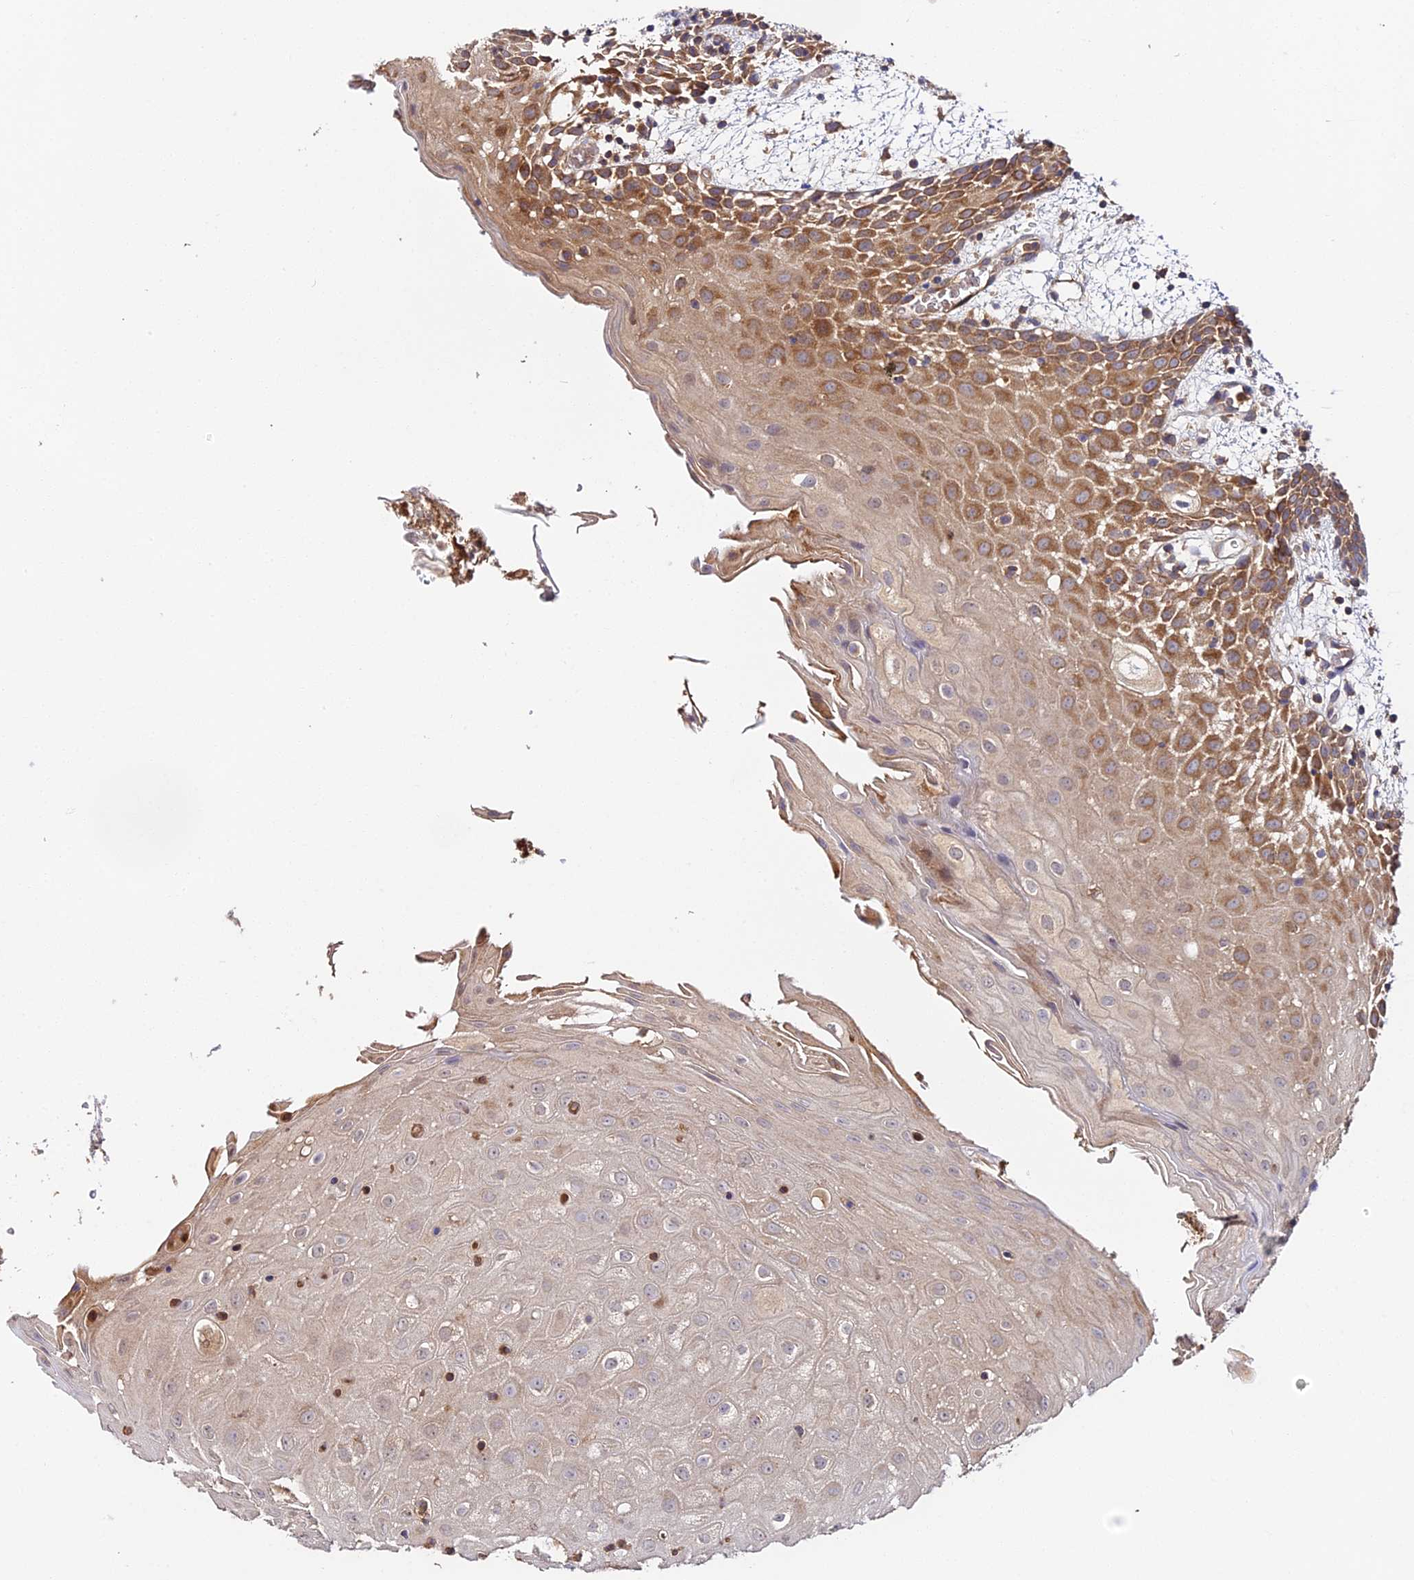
{"staining": {"intensity": "moderate", "quantity": ">75%", "location": "cytoplasmic/membranous"}, "tissue": "oral mucosa", "cell_type": "Squamous epithelial cells", "image_type": "normal", "snomed": [{"axis": "morphology", "description": "Normal tissue, NOS"}, {"axis": "topography", "description": "Skeletal muscle"}, {"axis": "topography", "description": "Oral tissue"}, {"axis": "topography", "description": "Salivary gland"}, {"axis": "topography", "description": "Peripheral nerve tissue"}], "caption": "Immunohistochemistry (IHC) (DAB) staining of unremarkable human oral mucosa shows moderate cytoplasmic/membranous protein positivity in approximately >75% of squamous epithelial cells.", "gene": "TRIM26", "patient": {"sex": "male", "age": 54}}